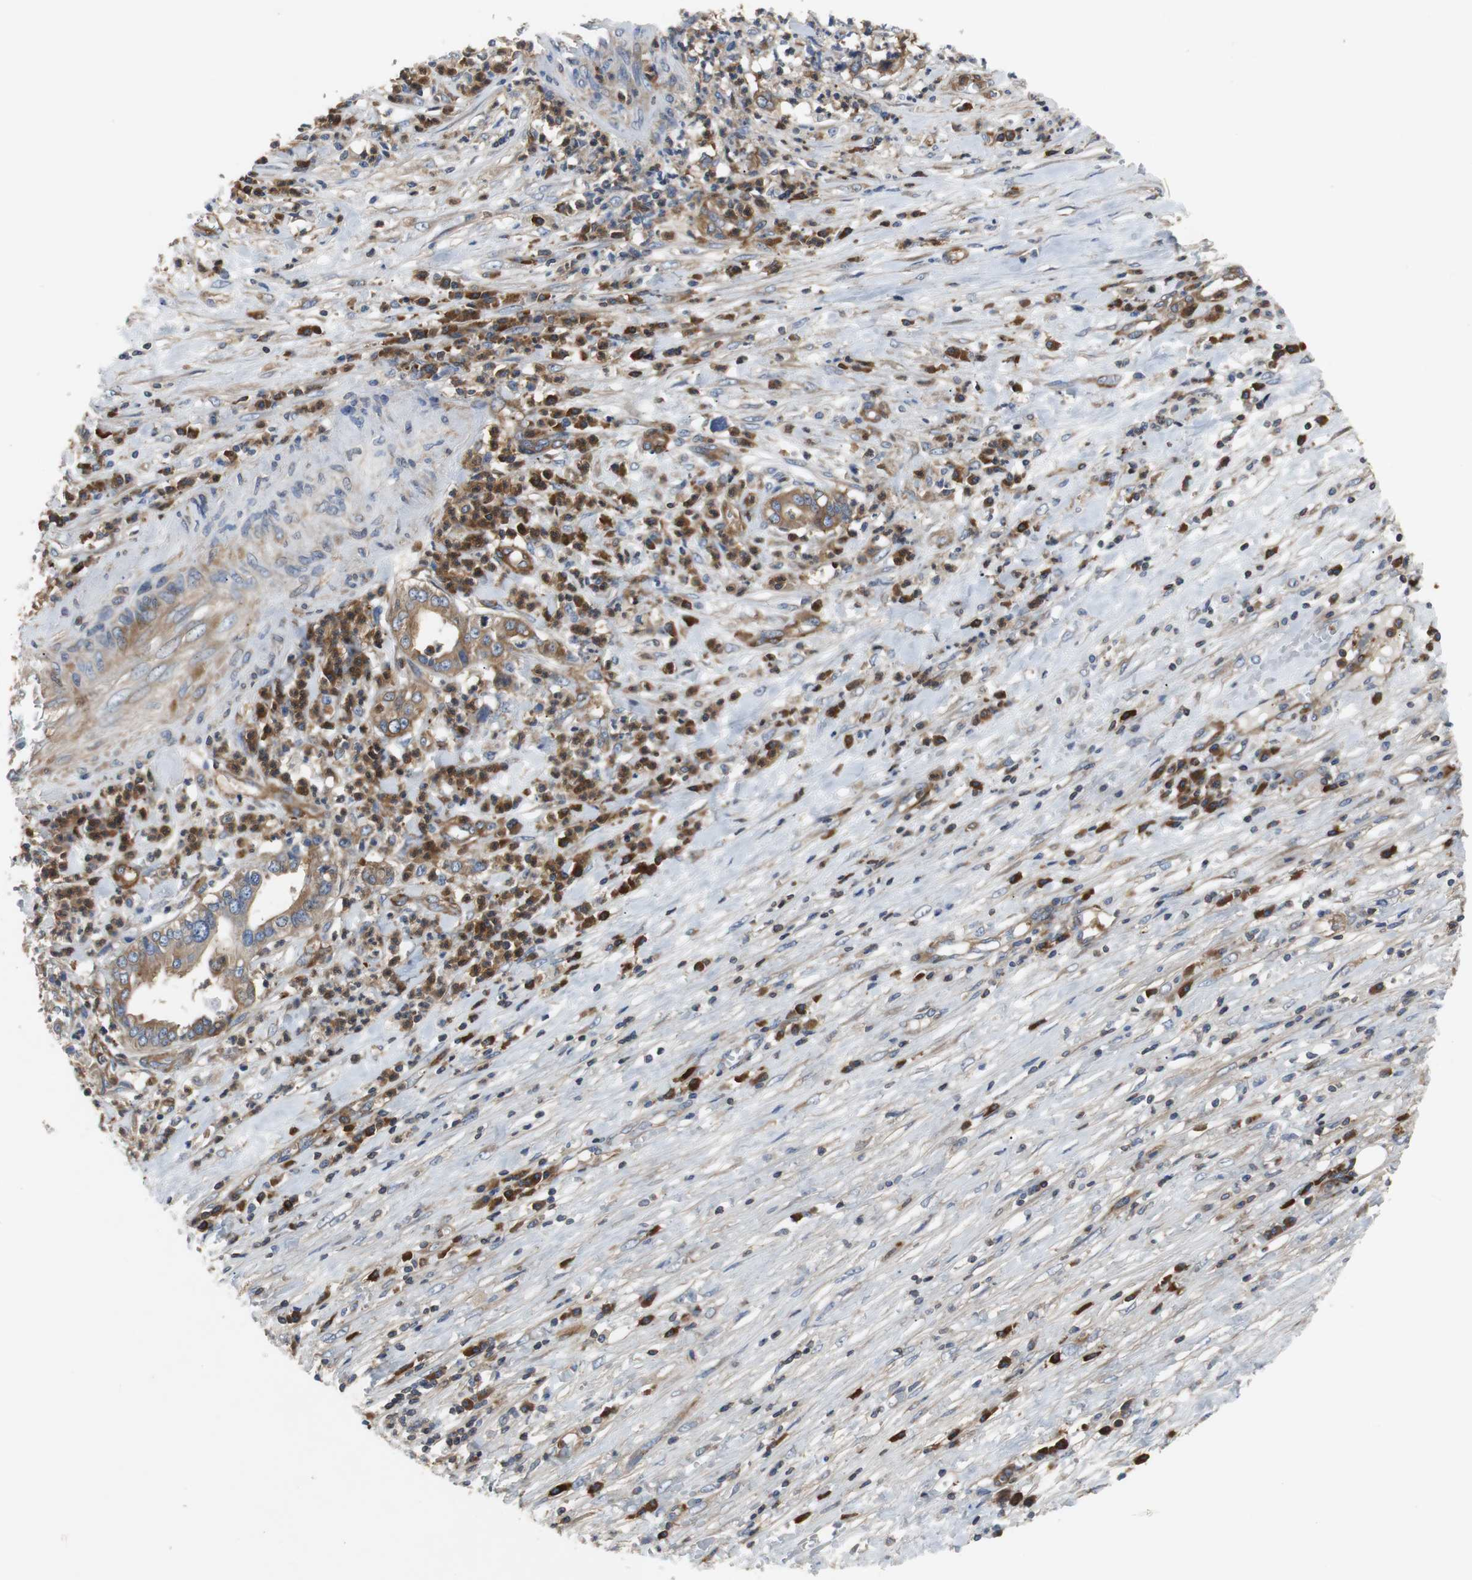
{"staining": {"intensity": "moderate", "quantity": ">75%", "location": "cytoplasmic/membranous"}, "tissue": "liver cancer", "cell_type": "Tumor cells", "image_type": "cancer", "snomed": [{"axis": "morphology", "description": "Cholangiocarcinoma"}, {"axis": "topography", "description": "Liver"}], "caption": "Immunohistochemistry staining of liver cancer (cholangiocarcinoma), which shows medium levels of moderate cytoplasmic/membranous positivity in about >75% of tumor cells indicating moderate cytoplasmic/membranous protein expression. The staining was performed using DAB (3,3'-diaminobenzidine) (brown) for protein detection and nuclei were counterstained in hematoxylin (blue).", "gene": "GYS1", "patient": {"sex": "female", "age": 61}}